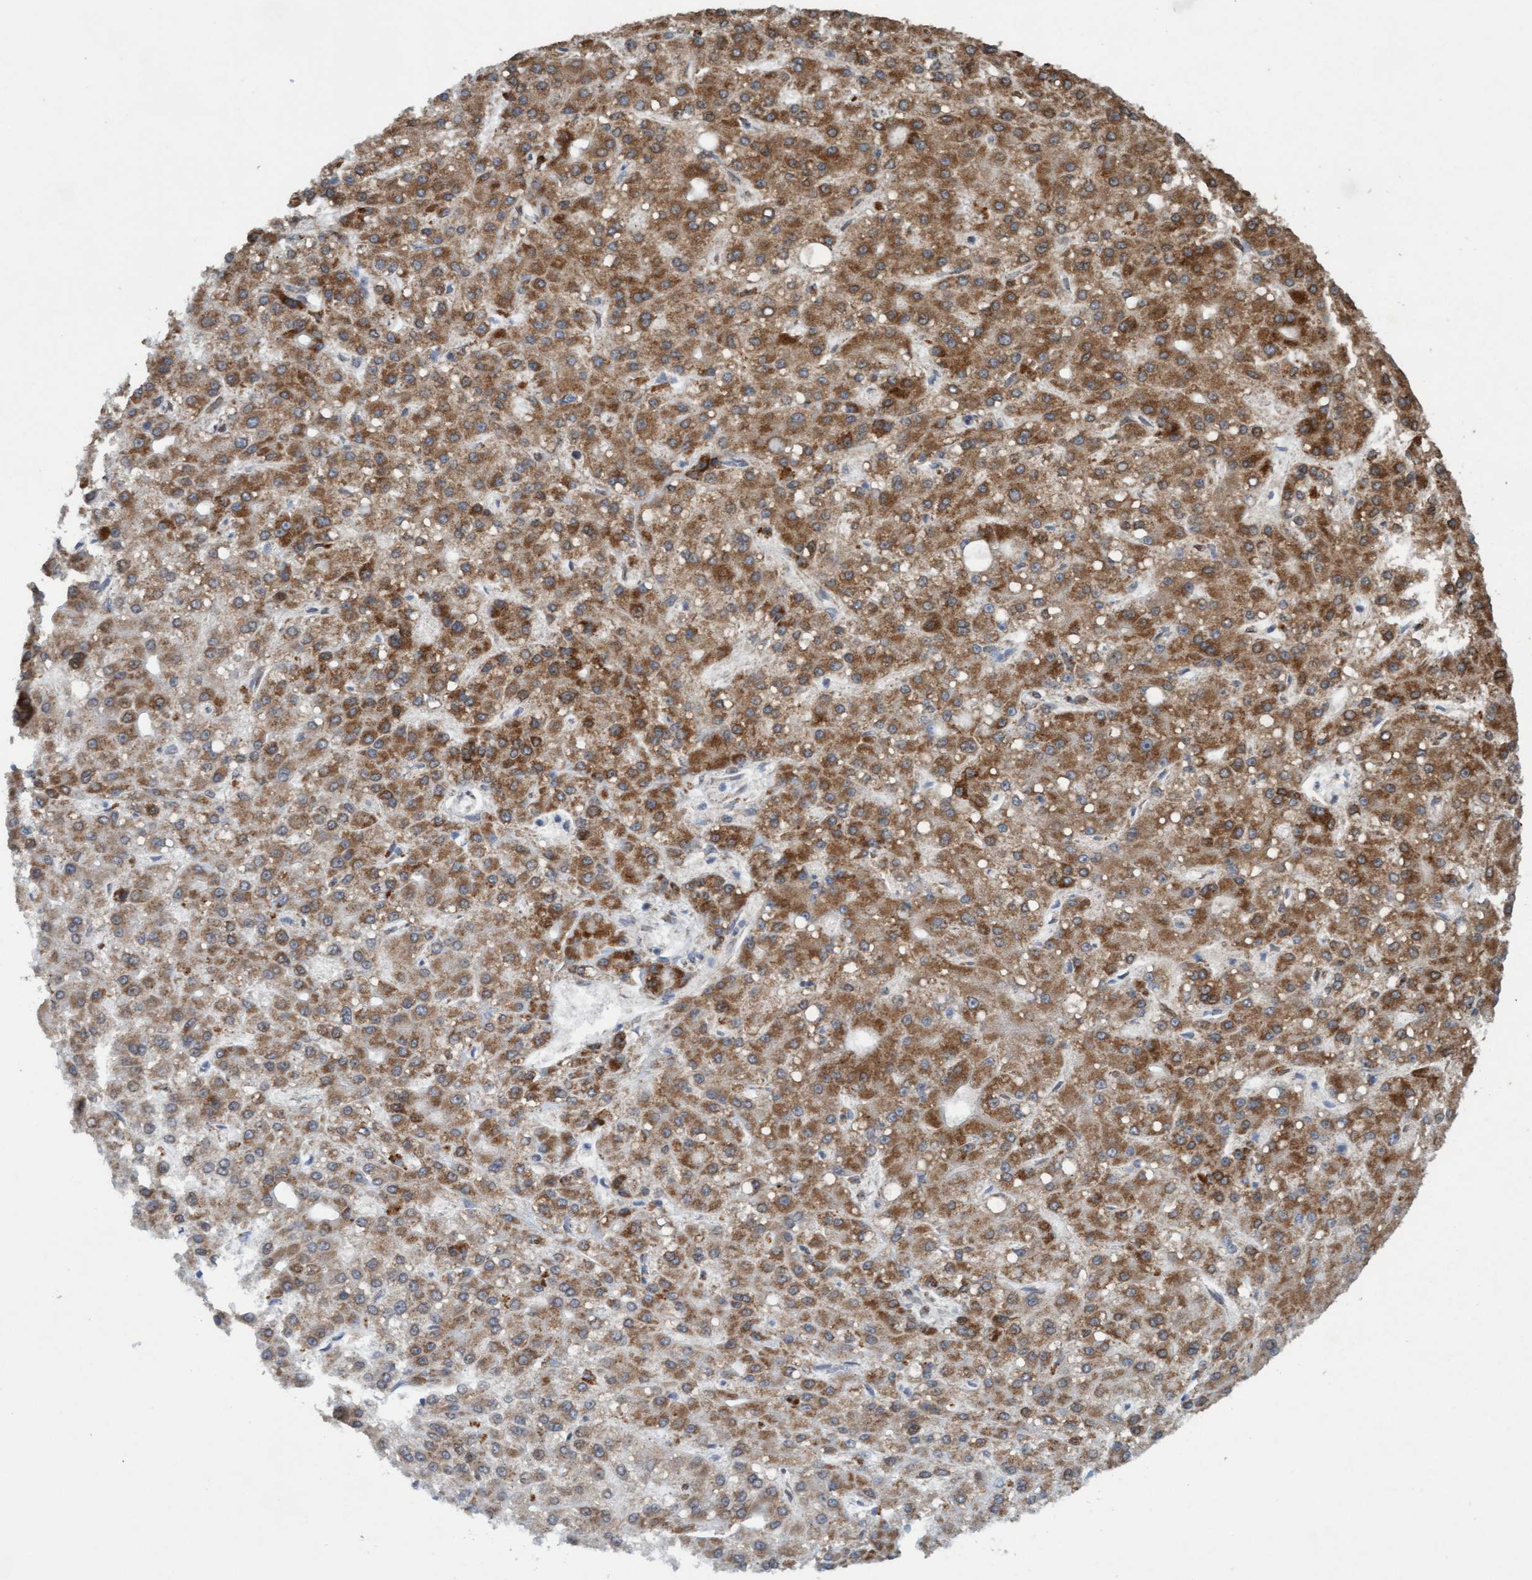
{"staining": {"intensity": "moderate", "quantity": ">75%", "location": "cytoplasmic/membranous"}, "tissue": "liver cancer", "cell_type": "Tumor cells", "image_type": "cancer", "snomed": [{"axis": "morphology", "description": "Carcinoma, Hepatocellular, NOS"}, {"axis": "topography", "description": "Liver"}], "caption": "Liver cancer stained with DAB immunohistochemistry exhibits medium levels of moderate cytoplasmic/membranous expression in approximately >75% of tumor cells.", "gene": "MRPS23", "patient": {"sex": "male", "age": 67}}